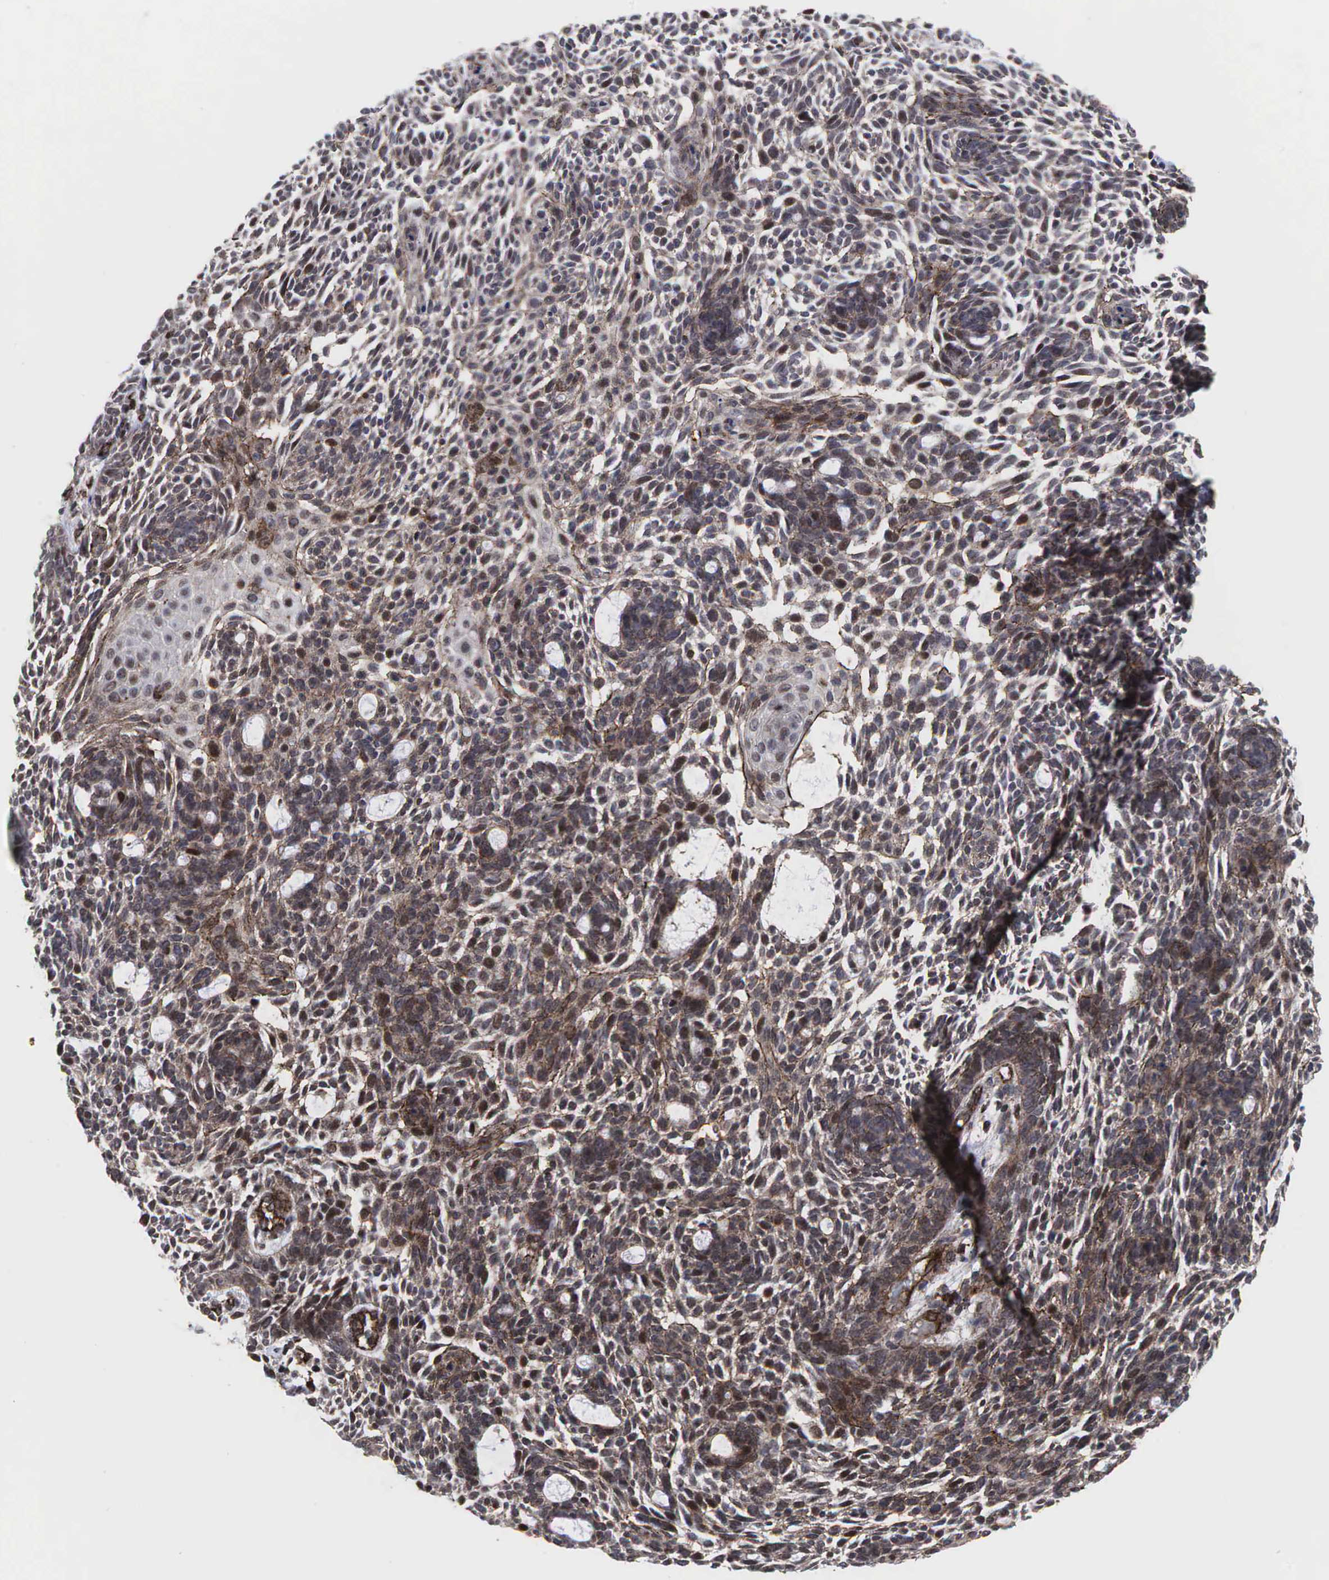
{"staining": {"intensity": "moderate", "quantity": "<25%", "location": "nuclear"}, "tissue": "skin cancer", "cell_type": "Tumor cells", "image_type": "cancer", "snomed": [{"axis": "morphology", "description": "Basal cell carcinoma"}, {"axis": "topography", "description": "Skin"}], "caption": "Human skin basal cell carcinoma stained with a brown dye shows moderate nuclear positive positivity in about <25% of tumor cells.", "gene": "GPRASP1", "patient": {"sex": "male", "age": 58}}